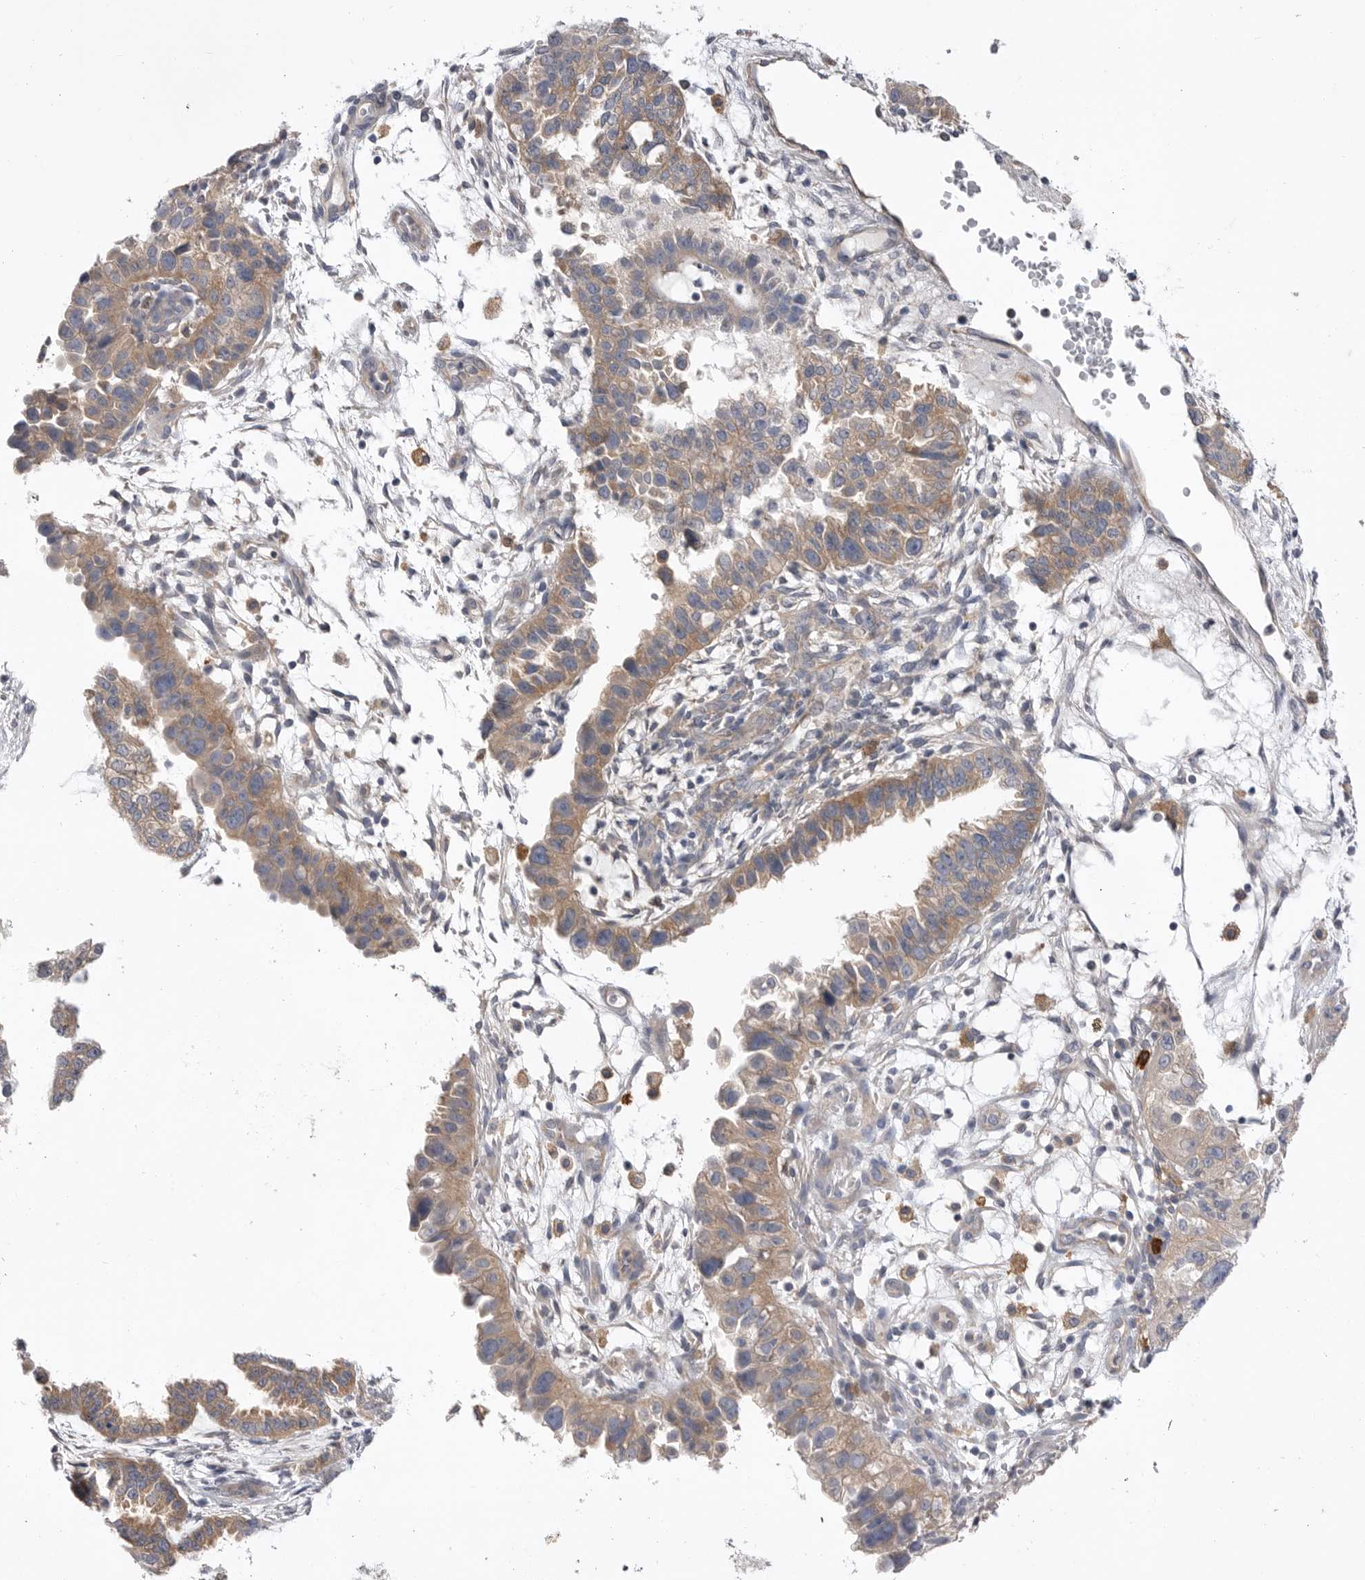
{"staining": {"intensity": "moderate", "quantity": "25%-75%", "location": "cytoplasmic/membranous"}, "tissue": "endometrial cancer", "cell_type": "Tumor cells", "image_type": "cancer", "snomed": [{"axis": "morphology", "description": "Adenocarcinoma, NOS"}, {"axis": "topography", "description": "Endometrium"}], "caption": "A histopathology image showing moderate cytoplasmic/membranous positivity in approximately 25%-75% of tumor cells in endometrial cancer (adenocarcinoma), as visualized by brown immunohistochemical staining.", "gene": "VAC14", "patient": {"sex": "female", "age": 85}}